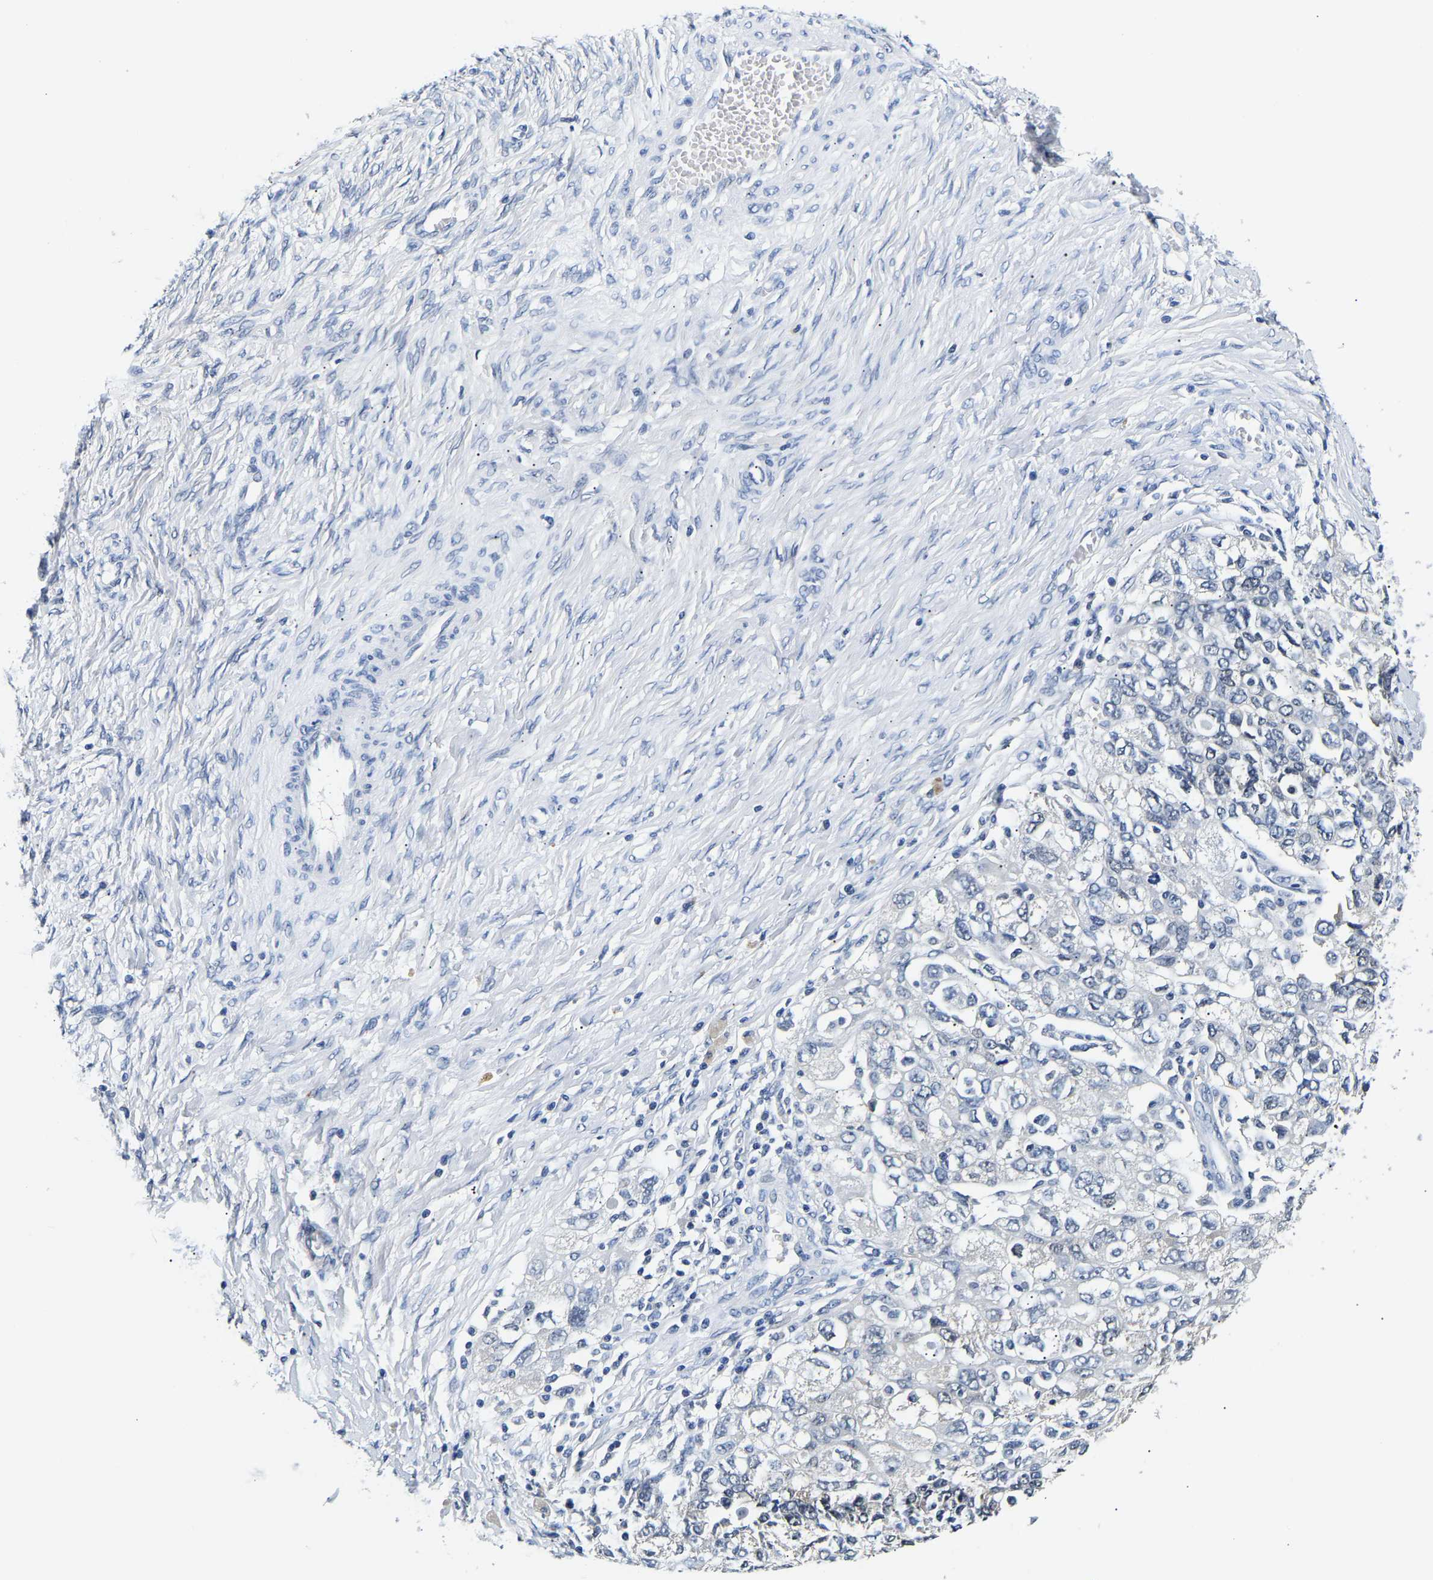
{"staining": {"intensity": "negative", "quantity": "none", "location": "none"}, "tissue": "ovarian cancer", "cell_type": "Tumor cells", "image_type": "cancer", "snomed": [{"axis": "morphology", "description": "Carcinoma, NOS"}, {"axis": "morphology", "description": "Cystadenocarcinoma, serous, NOS"}, {"axis": "topography", "description": "Ovary"}], "caption": "Immunohistochemical staining of ovarian cancer (serous cystadenocarcinoma) reveals no significant staining in tumor cells. (Stains: DAB immunohistochemistry with hematoxylin counter stain, Microscopy: brightfield microscopy at high magnification).", "gene": "UCHL3", "patient": {"sex": "female", "age": 69}}